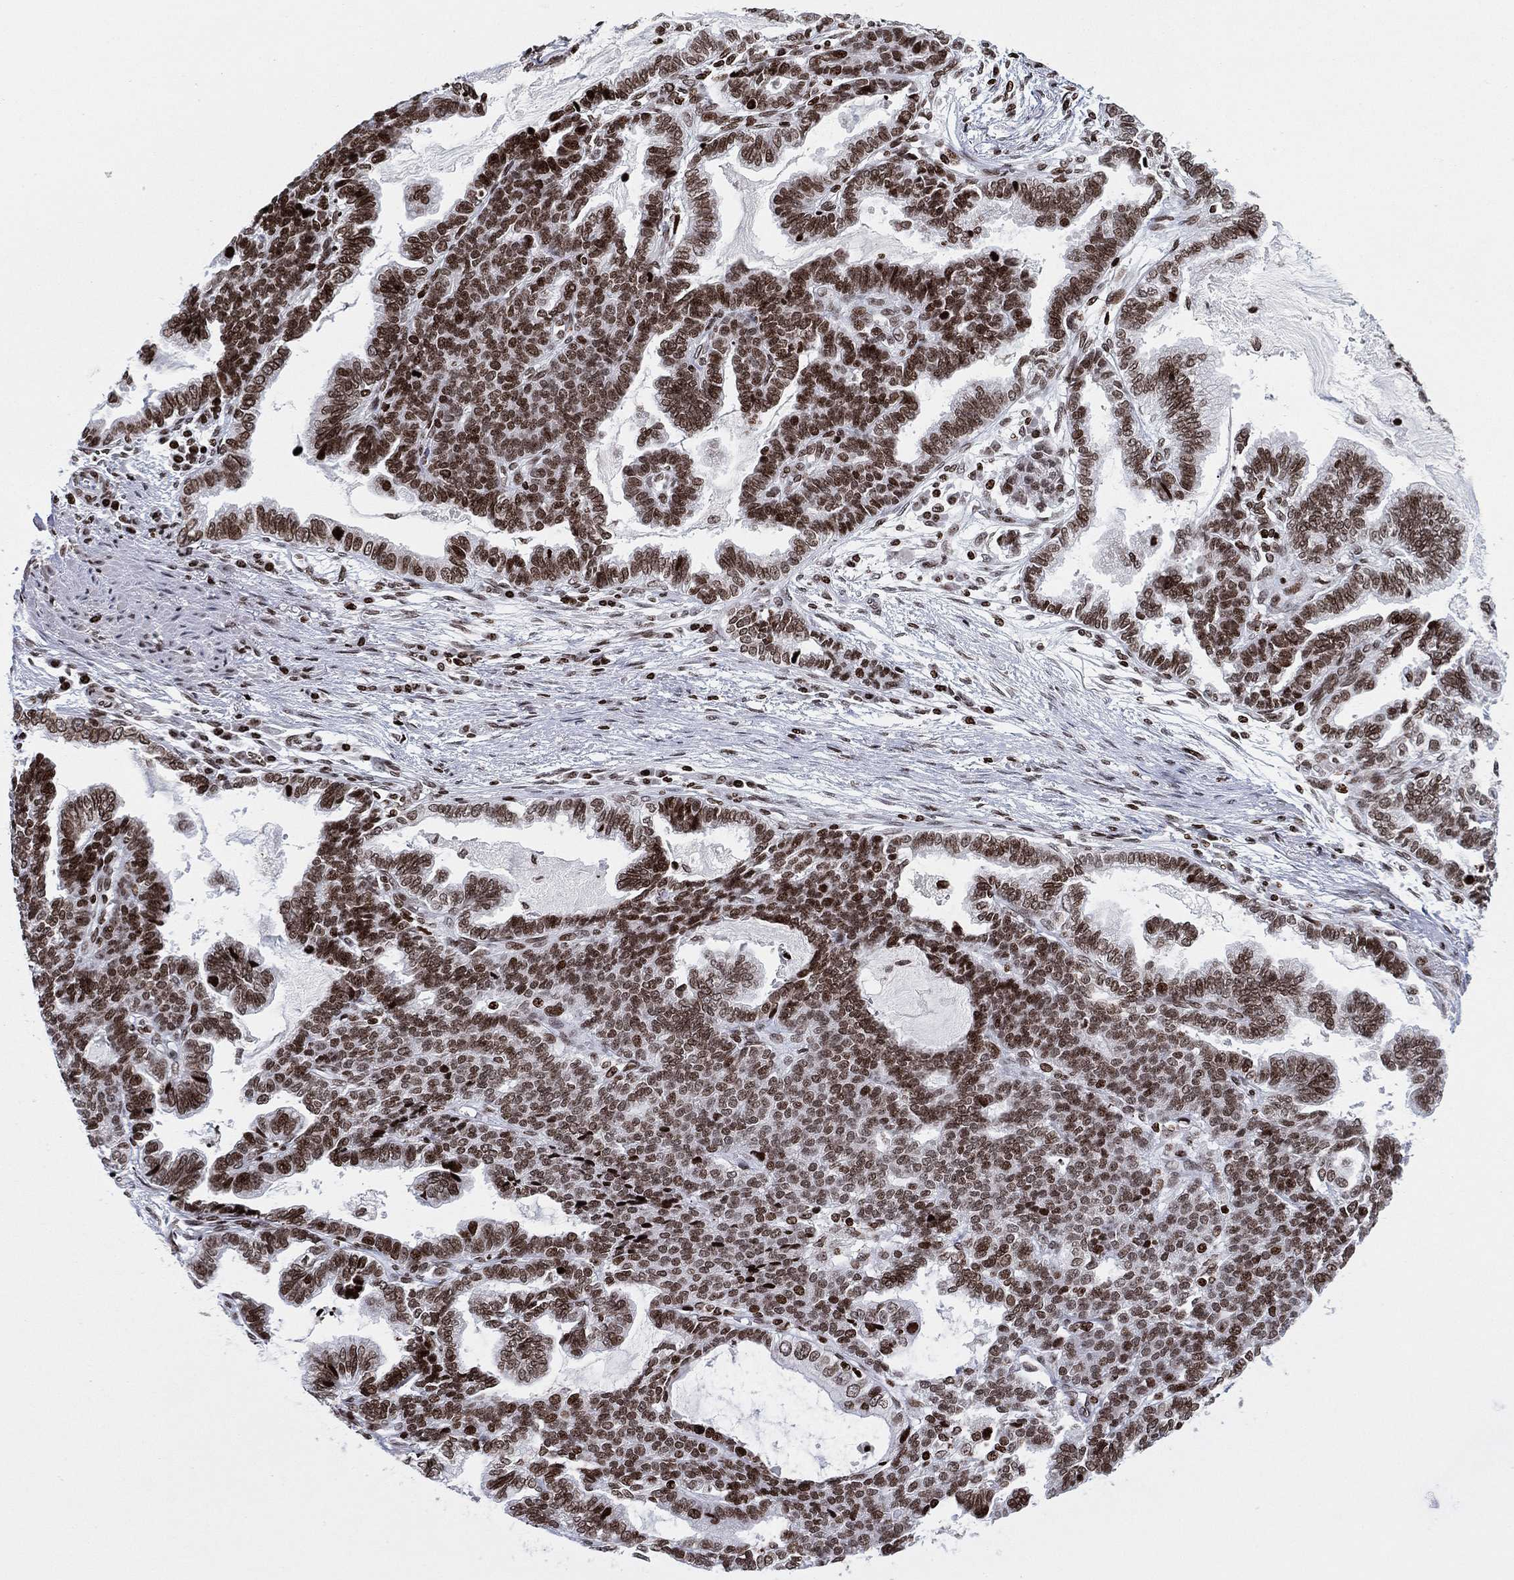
{"staining": {"intensity": "moderate", "quantity": "25%-75%", "location": "nuclear"}, "tissue": "stomach cancer", "cell_type": "Tumor cells", "image_type": "cancer", "snomed": [{"axis": "morphology", "description": "Adenocarcinoma, NOS"}, {"axis": "topography", "description": "Stomach"}], "caption": "Immunohistochemistry (IHC) (DAB) staining of stomach cancer reveals moderate nuclear protein expression in approximately 25%-75% of tumor cells.", "gene": "MFSD14A", "patient": {"sex": "male", "age": 83}}